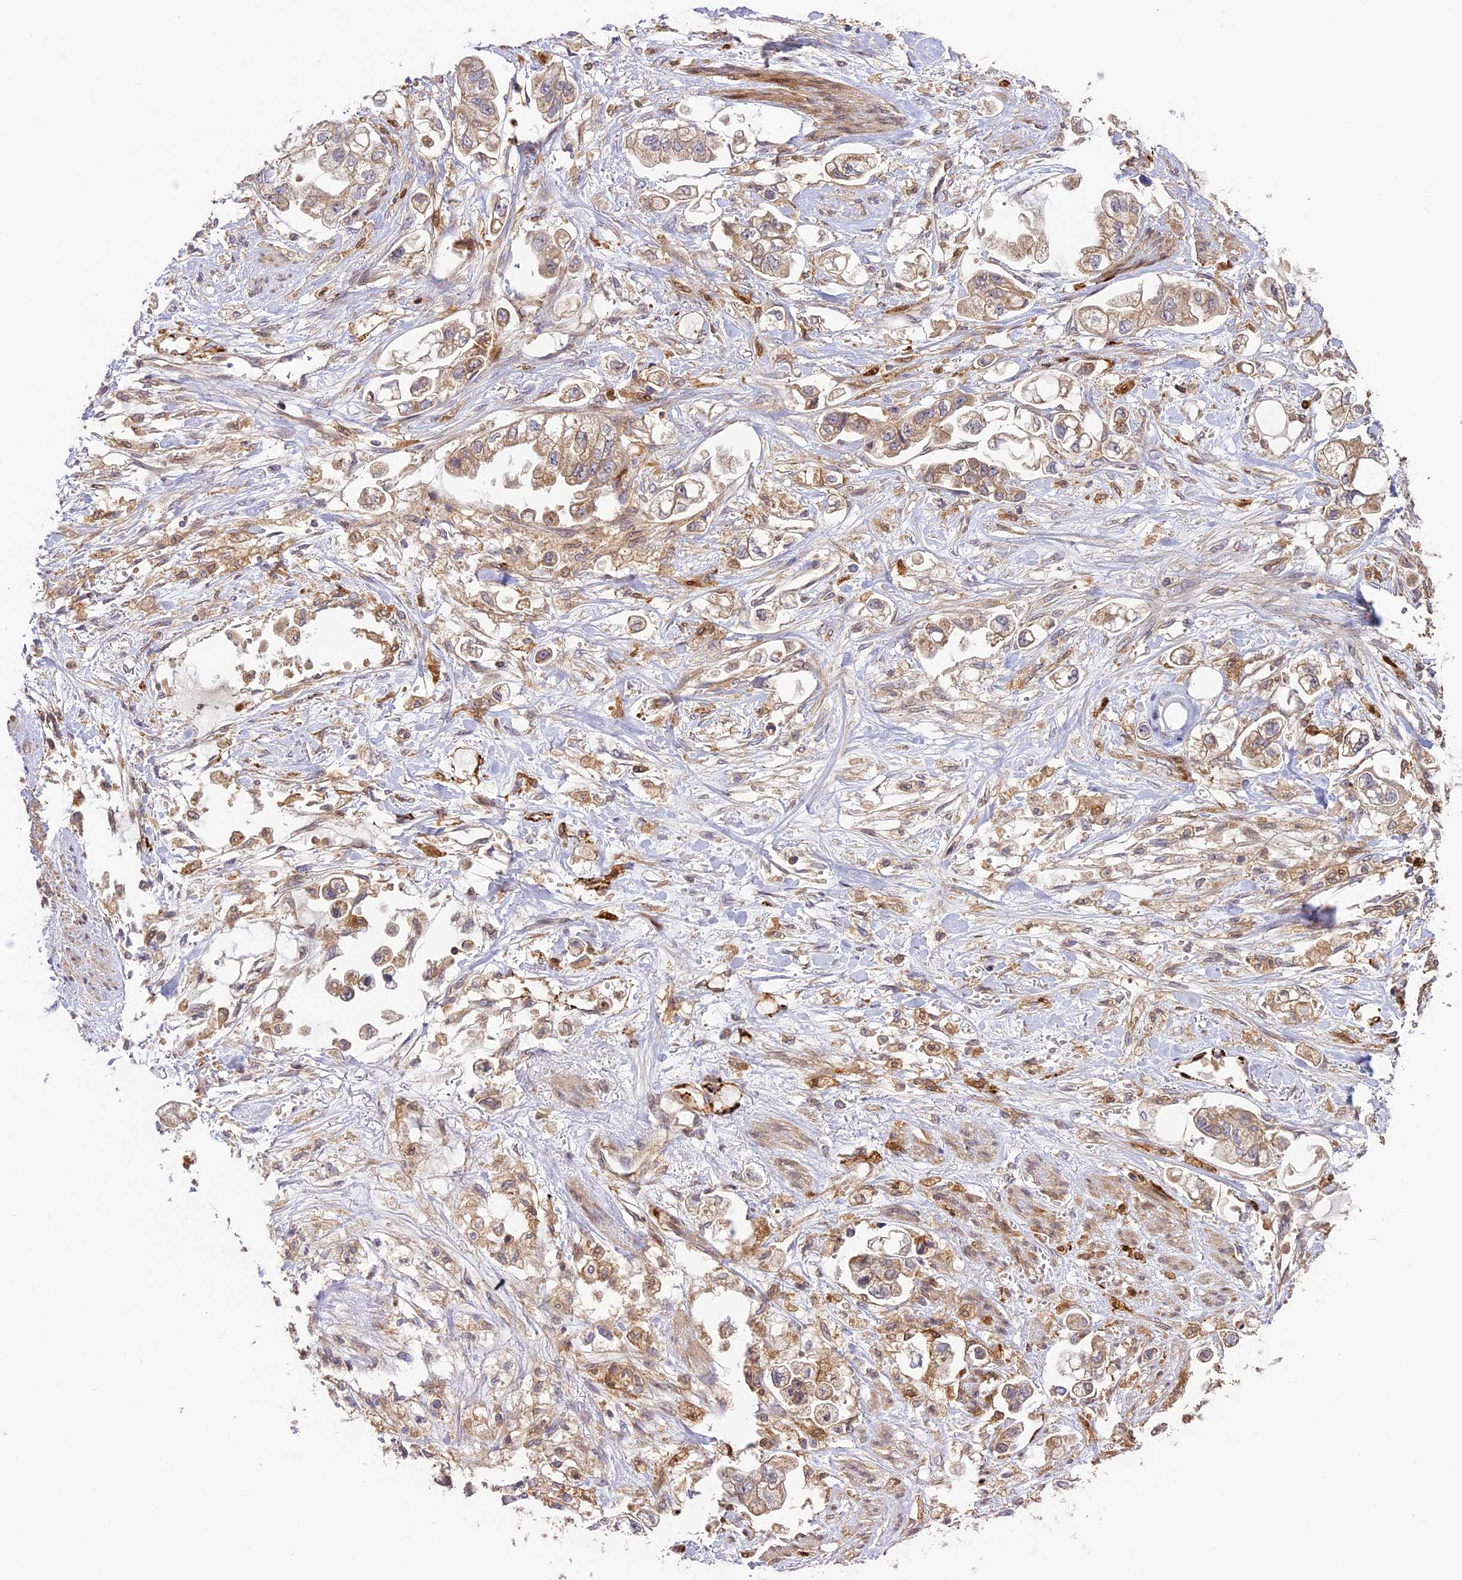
{"staining": {"intensity": "weak", "quantity": "<25%", "location": "cytoplasmic/membranous"}, "tissue": "stomach cancer", "cell_type": "Tumor cells", "image_type": "cancer", "snomed": [{"axis": "morphology", "description": "Adenocarcinoma, NOS"}, {"axis": "topography", "description": "Stomach"}], "caption": "A photomicrograph of human stomach cancer is negative for staining in tumor cells.", "gene": "DGKH", "patient": {"sex": "male", "age": 62}}